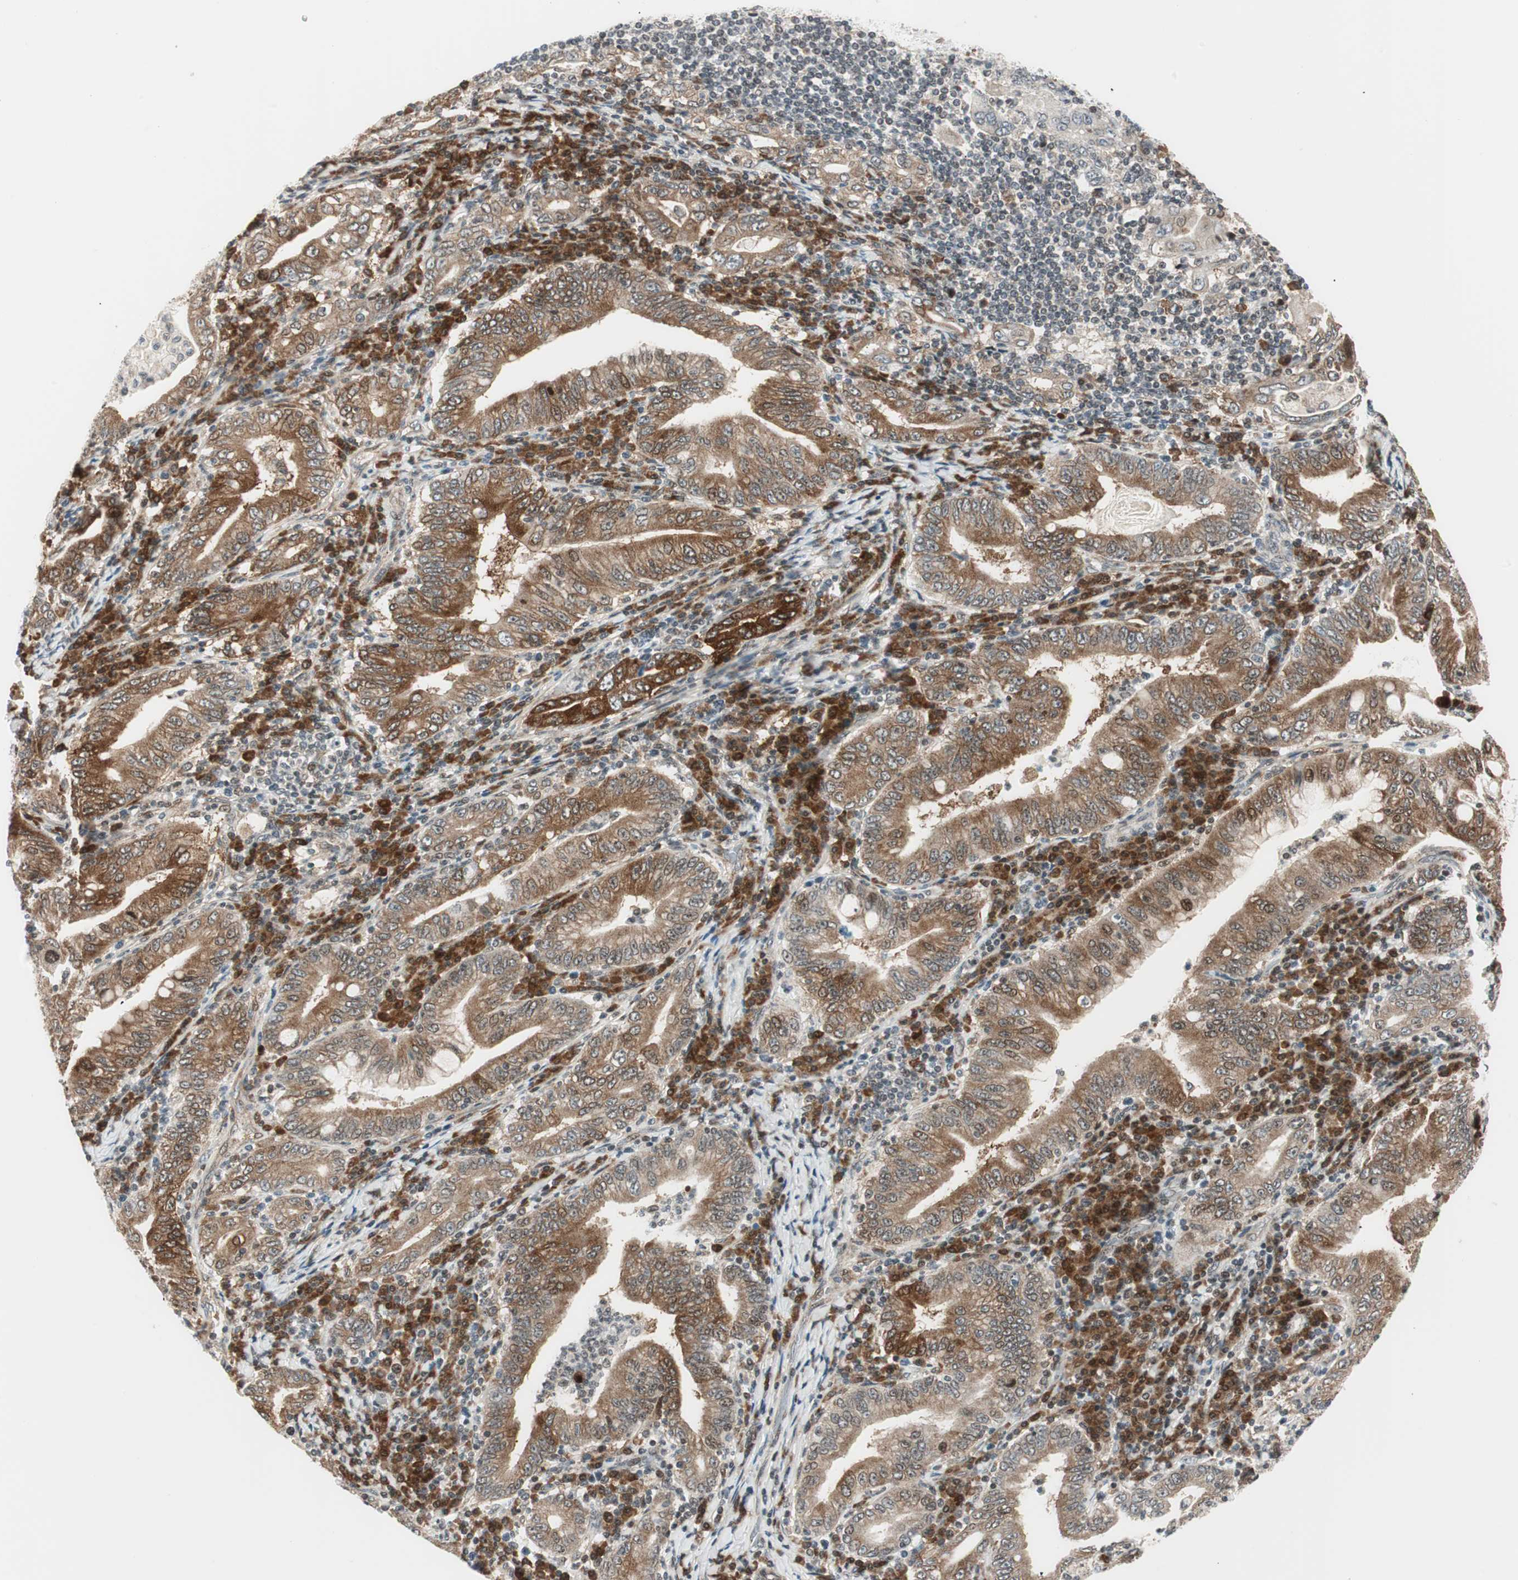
{"staining": {"intensity": "moderate", "quantity": ">75%", "location": "cytoplasmic/membranous"}, "tissue": "stomach cancer", "cell_type": "Tumor cells", "image_type": "cancer", "snomed": [{"axis": "morphology", "description": "Normal tissue, NOS"}, {"axis": "morphology", "description": "Adenocarcinoma, NOS"}, {"axis": "topography", "description": "Esophagus"}, {"axis": "topography", "description": "Stomach, upper"}, {"axis": "topography", "description": "Peripheral nerve tissue"}], "caption": "Human stomach cancer stained for a protein (brown) displays moderate cytoplasmic/membranous positive positivity in approximately >75% of tumor cells.", "gene": "TPT1", "patient": {"sex": "male", "age": 62}}